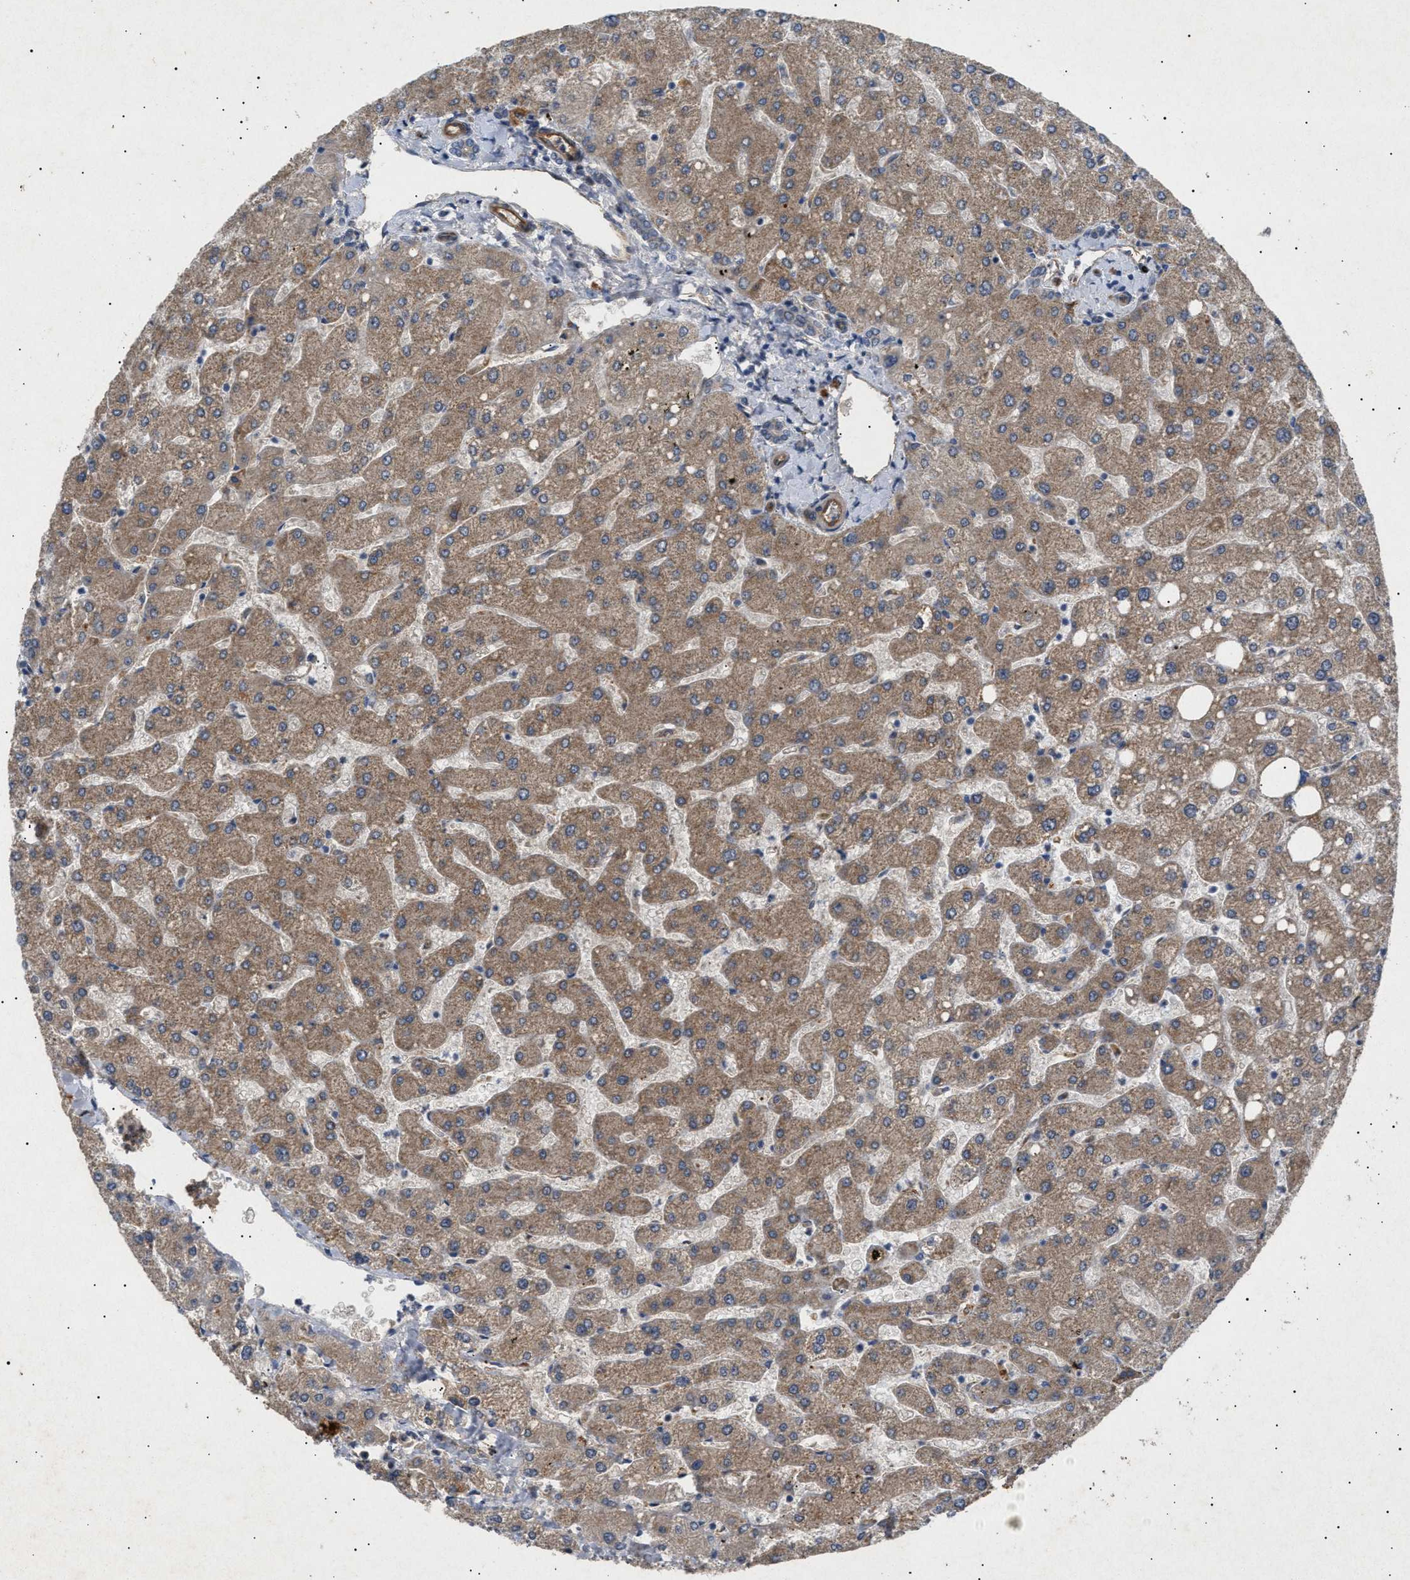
{"staining": {"intensity": "weak", "quantity": ">75%", "location": "cytoplasmic/membranous"}, "tissue": "liver", "cell_type": "Cholangiocytes", "image_type": "normal", "snomed": [{"axis": "morphology", "description": "Normal tissue, NOS"}, {"axis": "topography", "description": "Liver"}], "caption": "This image reveals benign liver stained with immunohistochemistry to label a protein in brown. The cytoplasmic/membranous of cholangiocytes show weak positivity for the protein. Nuclei are counter-stained blue.", "gene": "SIRT5", "patient": {"sex": "male", "age": 55}}